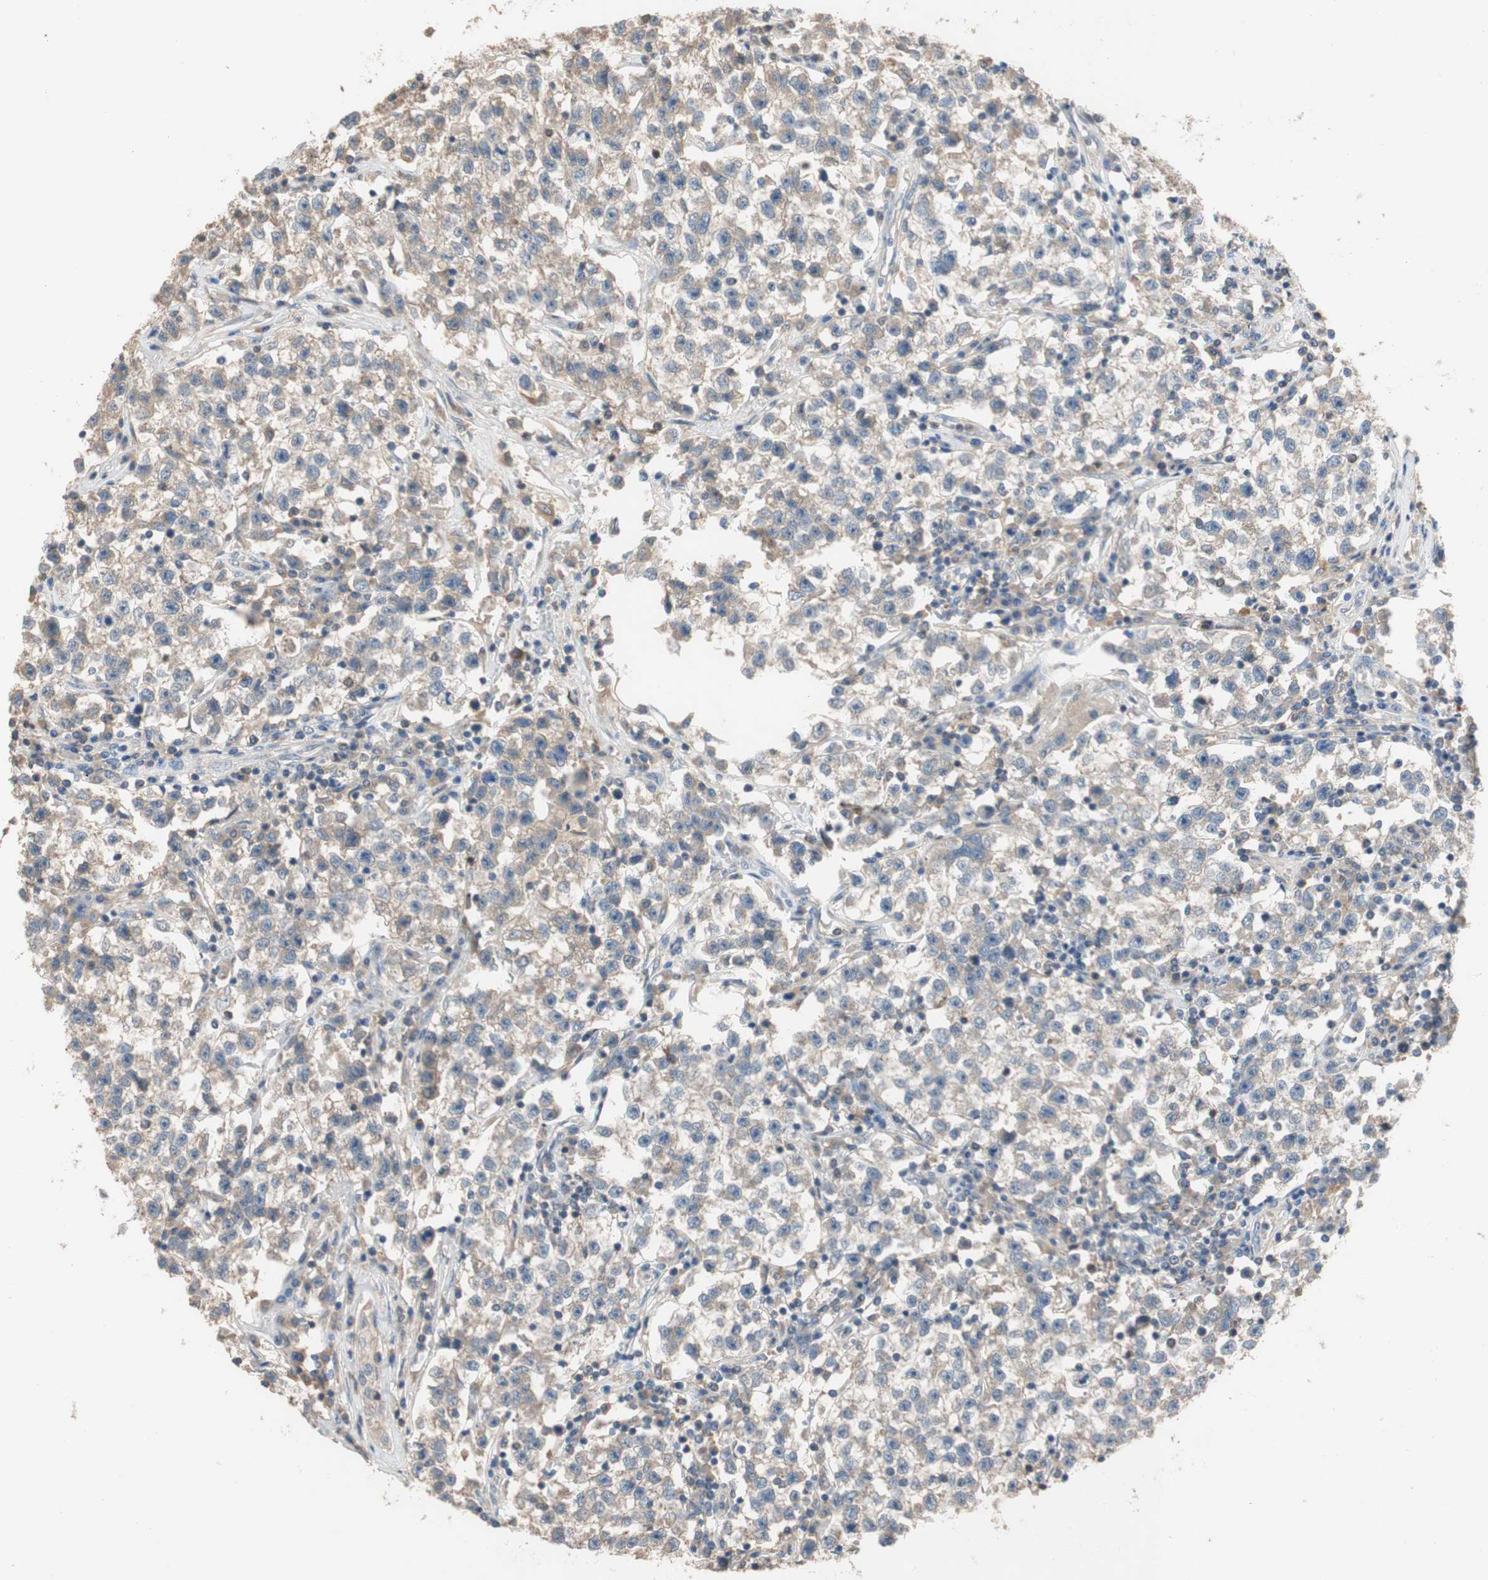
{"staining": {"intensity": "weak", "quantity": ">75%", "location": "cytoplasmic/membranous"}, "tissue": "testis cancer", "cell_type": "Tumor cells", "image_type": "cancer", "snomed": [{"axis": "morphology", "description": "Seminoma, NOS"}, {"axis": "topography", "description": "Testis"}], "caption": "Testis seminoma stained for a protein displays weak cytoplasmic/membranous positivity in tumor cells.", "gene": "ADAP1", "patient": {"sex": "male", "age": 22}}